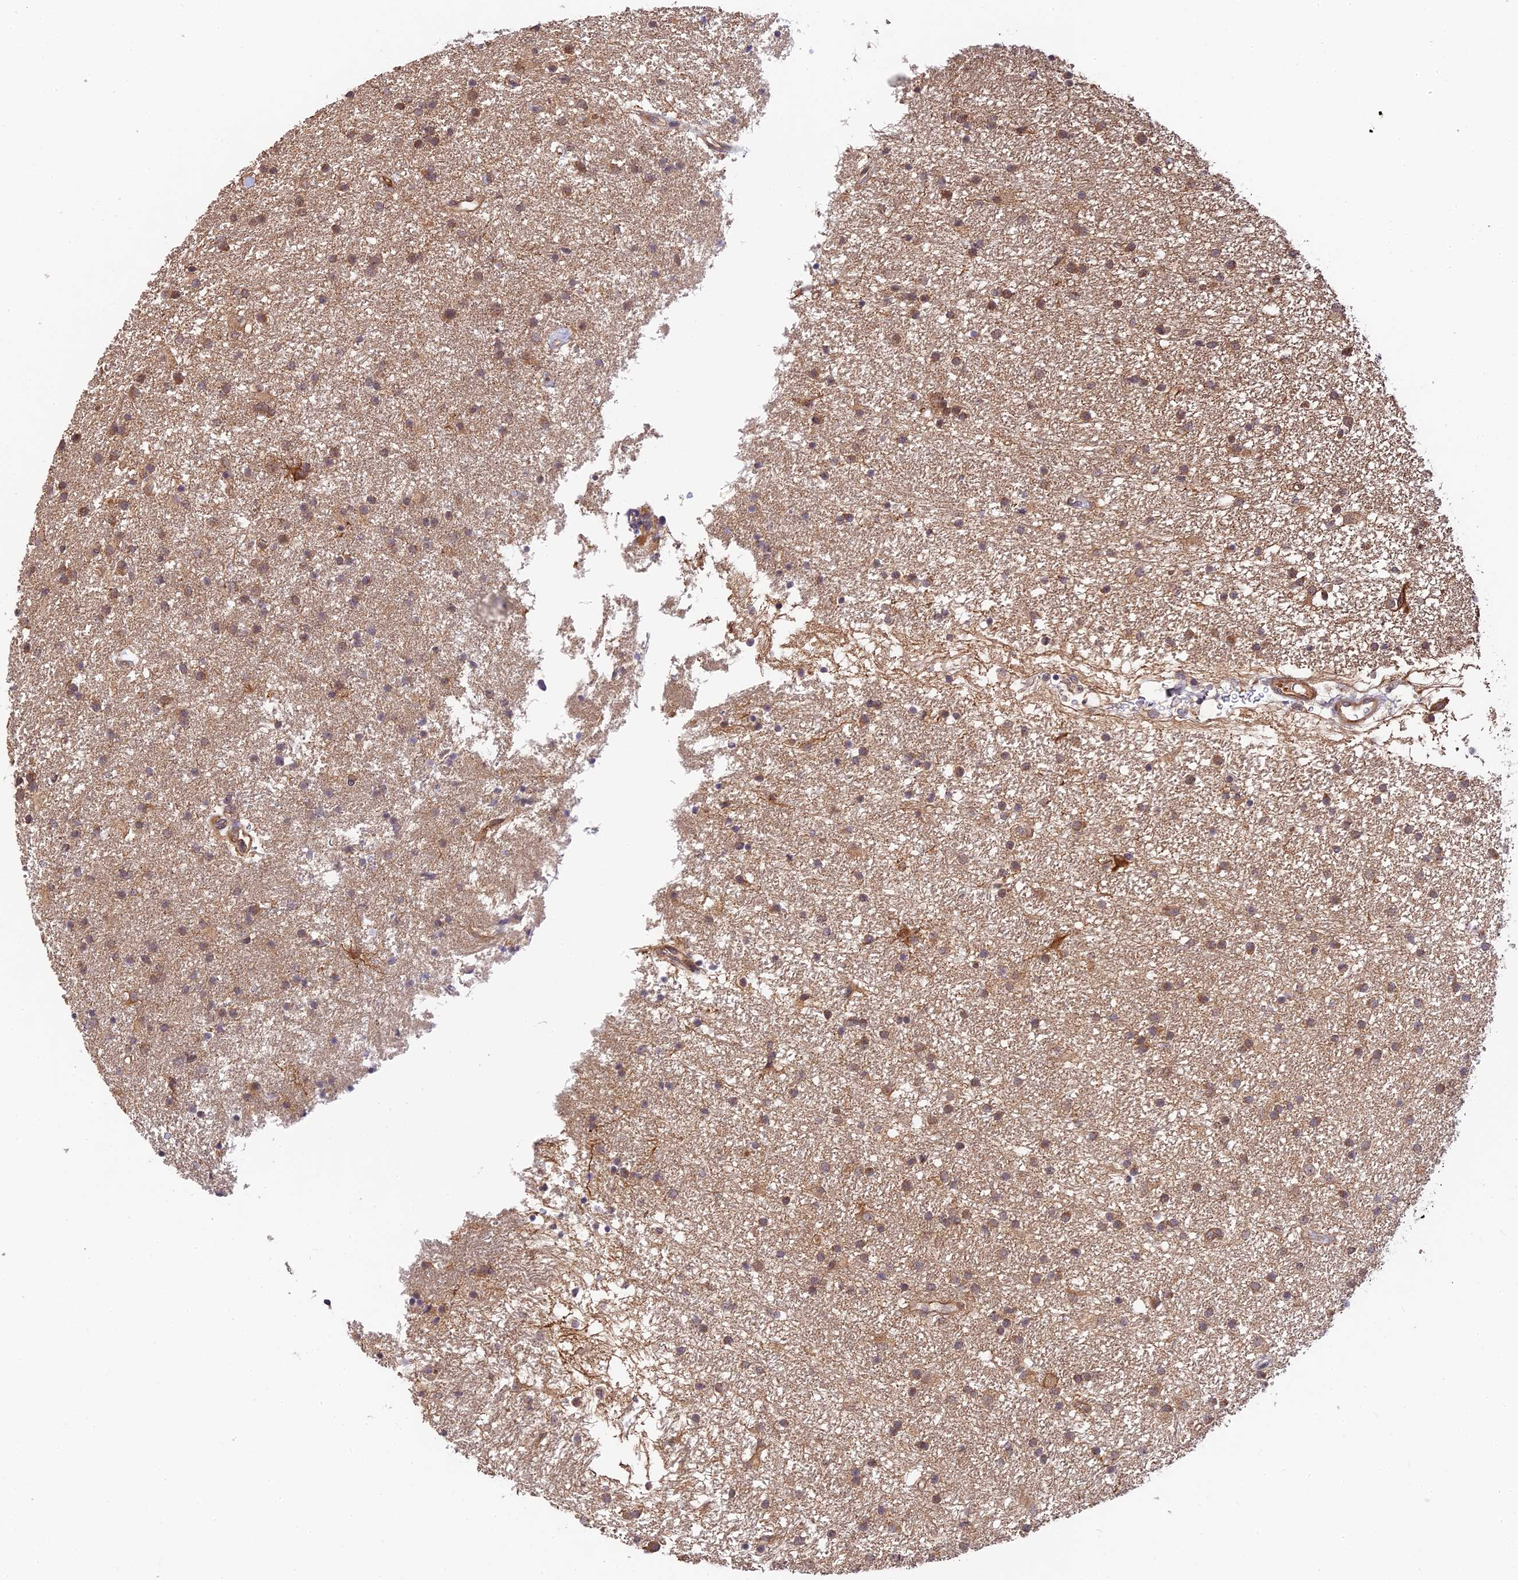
{"staining": {"intensity": "moderate", "quantity": "25%-75%", "location": "cytoplasmic/membranous"}, "tissue": "glioma", "cell_type": "Tumor cells", "image_type": "cancer", "snomed": [{"axis": "morphology", "description": "Glioma, malignant, High grade"}, {"axis": "topography", "description": "Brain"}], "caption": "Immunohistochemistry image of neoplastic tissue: glioma stained using IHC exhibits medium levels of moderate protein expression localized specifically in the cytoplasmic/membranous of tumor cells, appearing as a cytoplasmic/membranous brown color.", "gene": "C3orf20", "patient": {"sex": "male", "age": 77}}